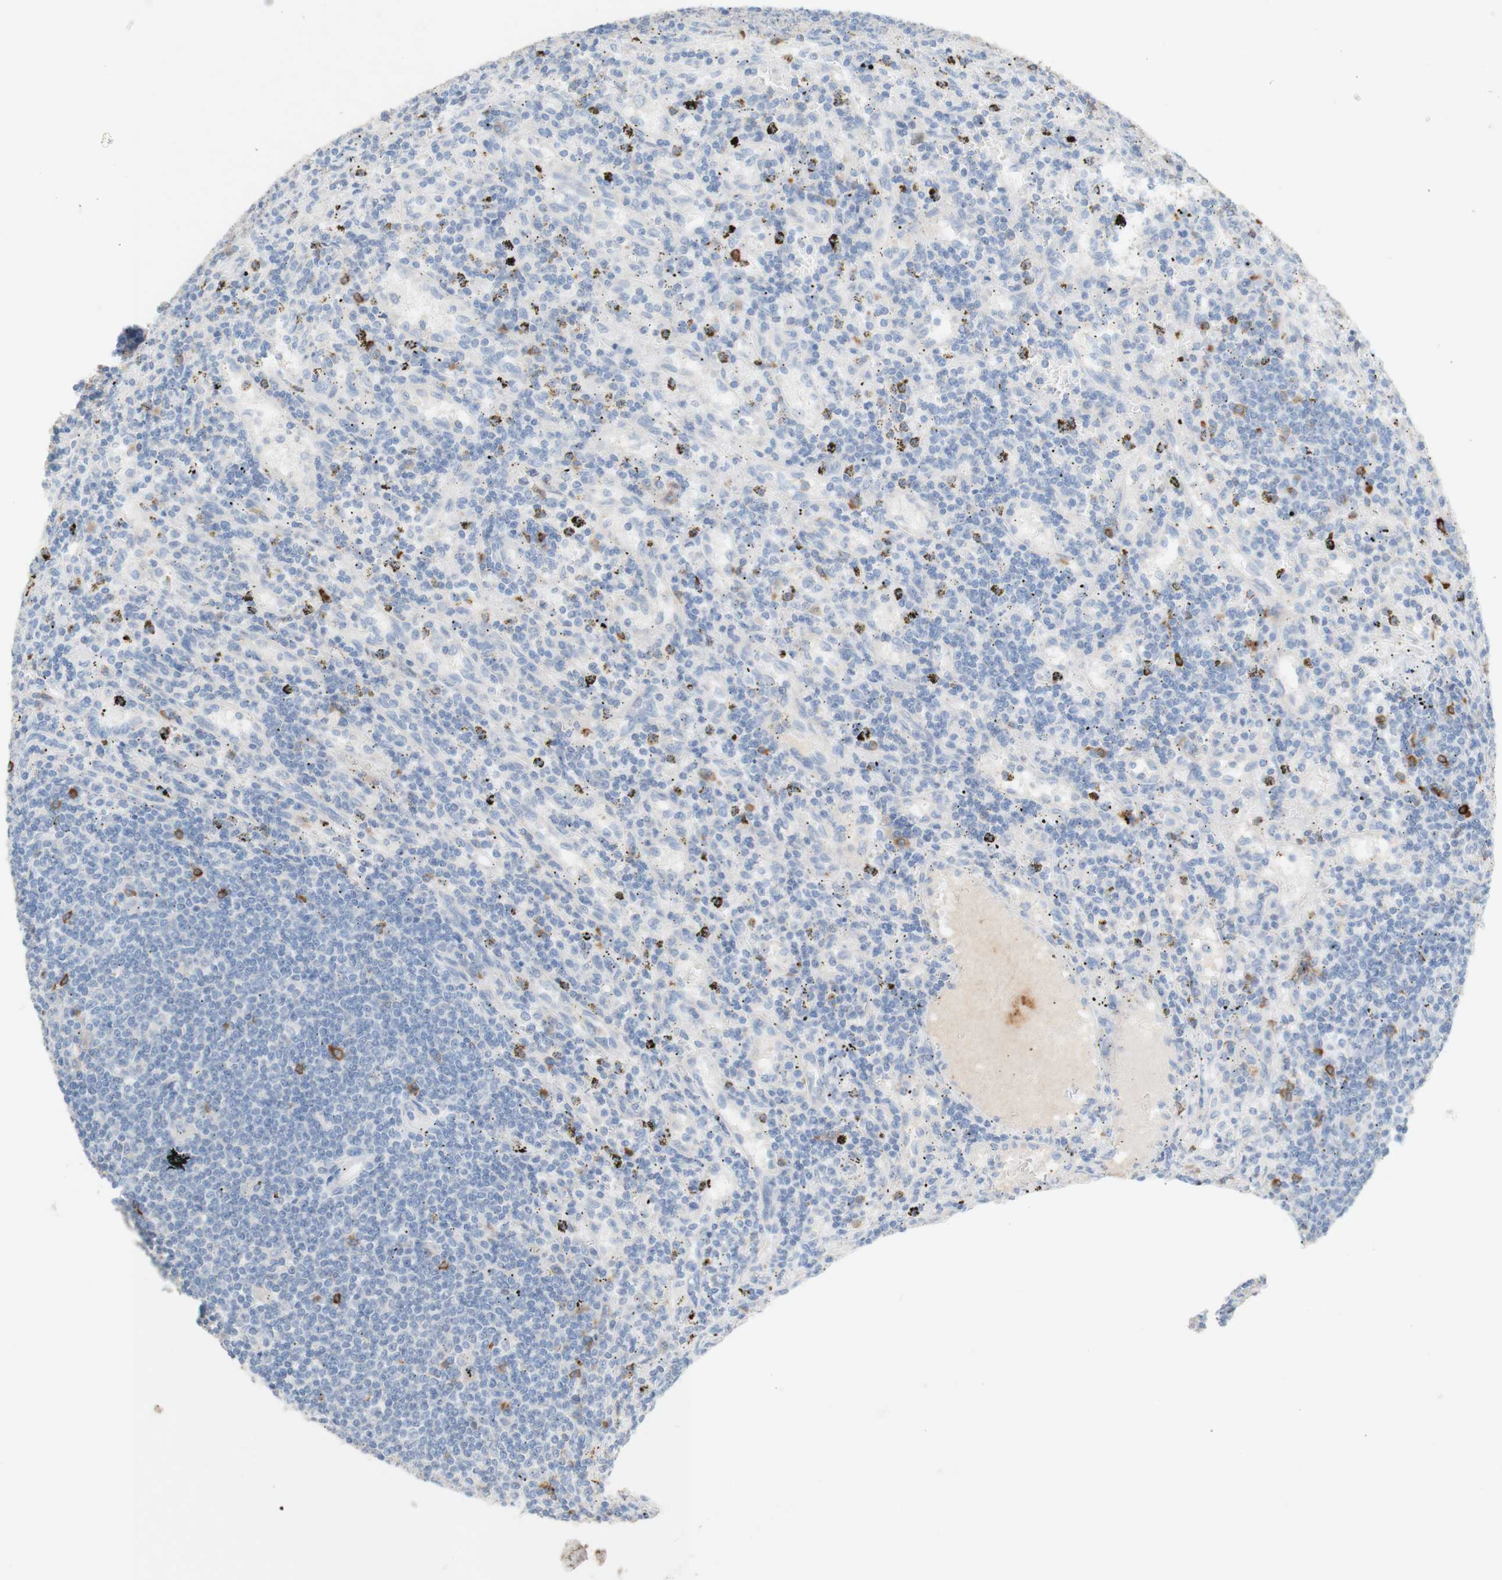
{"staining": {"intensity": "negative", "quantity": "none", "location": "none"}, "tissue": "lymphoma", "cell_type": "Tumor cells", "image_type": "cancer", "snomed": [{"axis": "morphology", "description": "Malignant lymphoma, non-Hodgkin's type, Low grade"}, {"axis": "topography", "description": "Spleen"}], "caption": "Lymphoma stained for a protein using immunohistochemistry (IHC) displays no staining tumor cells.", "gene": "PACSIN1", "patient": {"sex": "male", "age": 76}}